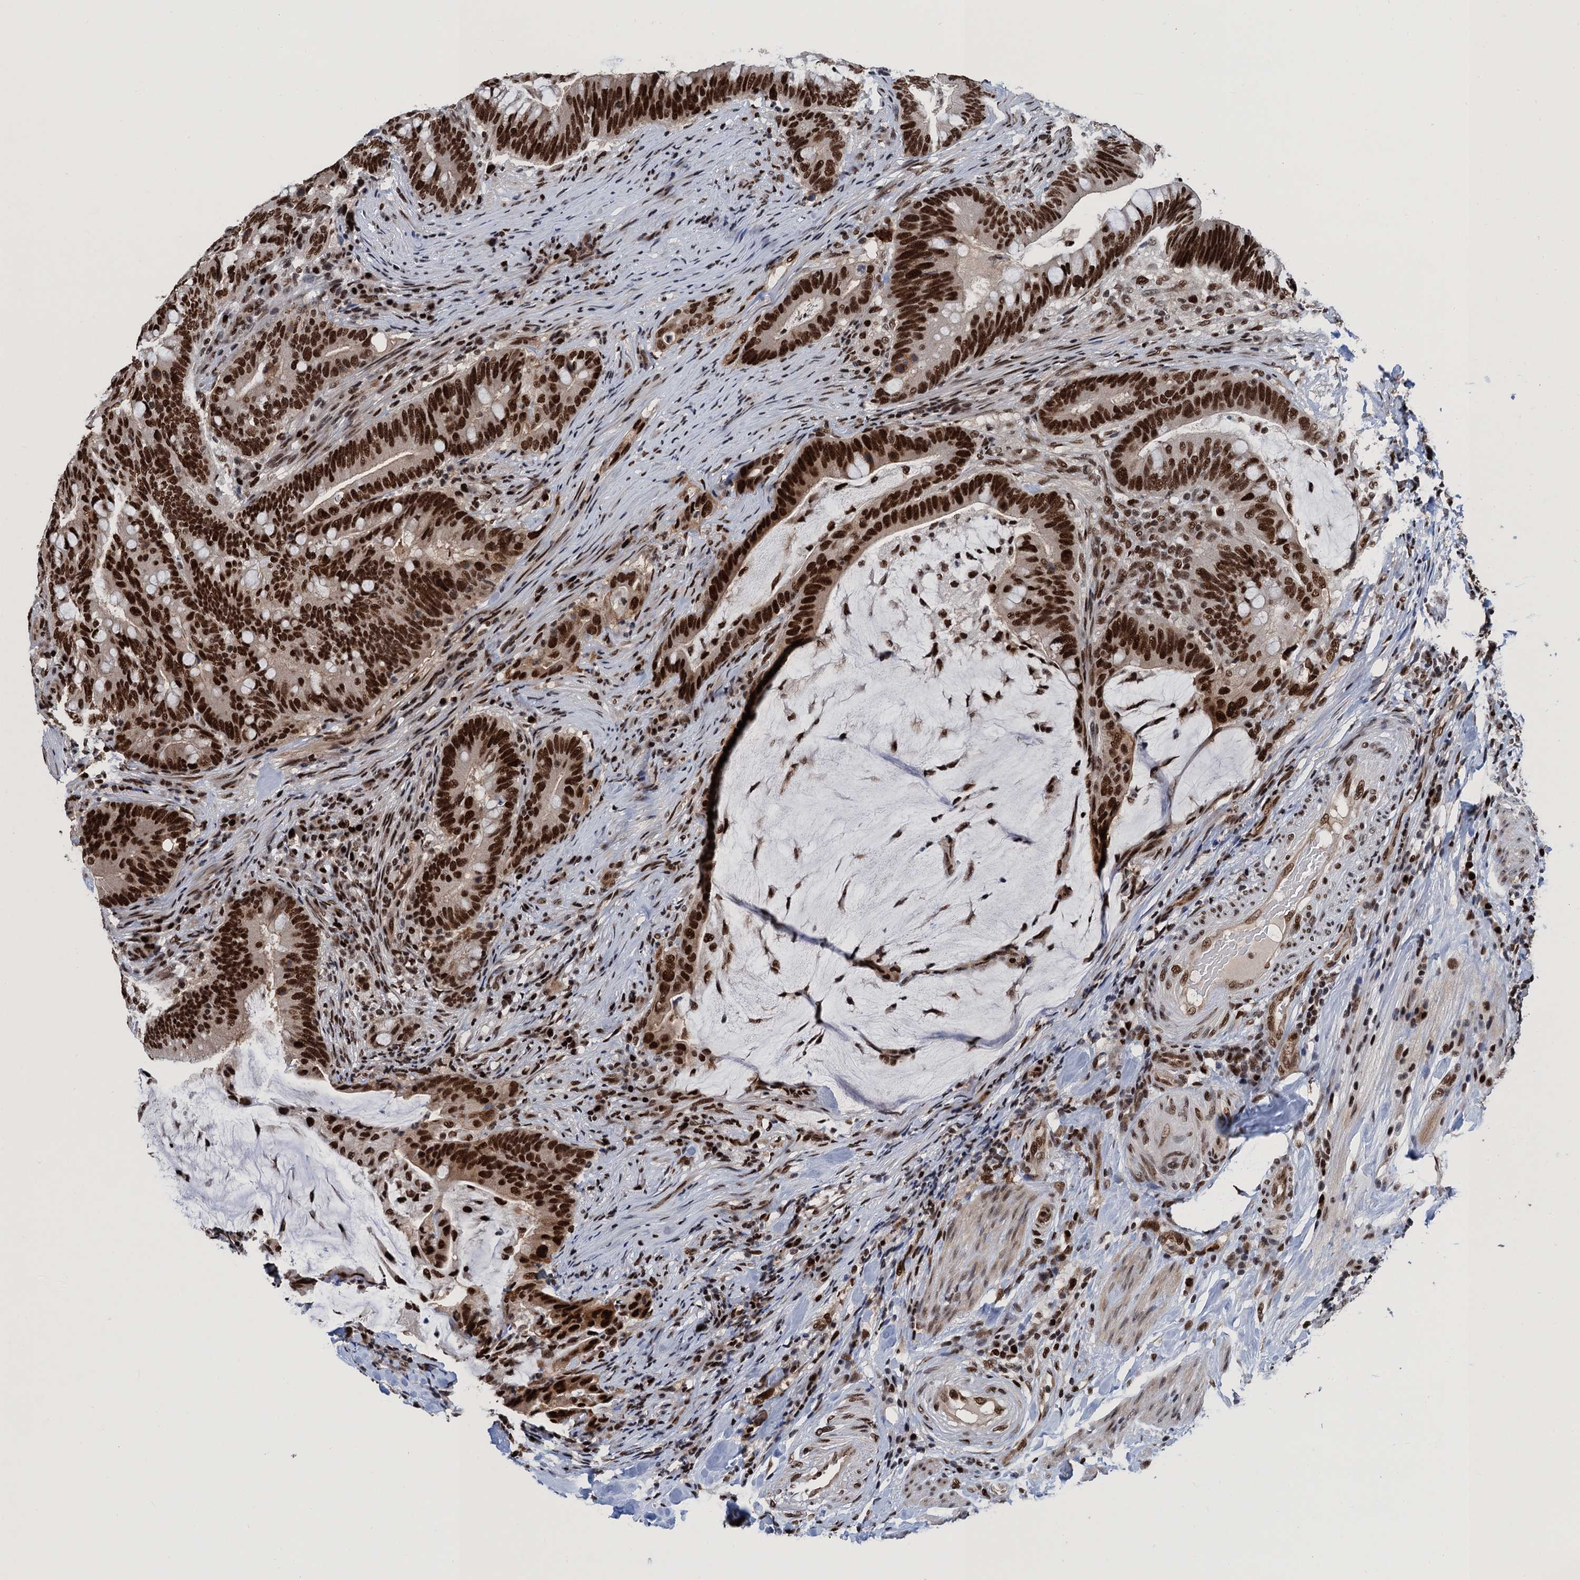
{"staining": {"intensity": "strong", "quantity": ">75%", "location": "nuclear"}, "tissue": "colorectal cancer", "cell_type": "Tumor cells", "image_type": "cancer", "snomed": [{"axis": "morphology", "description": "Adenocarcinoma, NOS"}, {"axis": "topography", "description": "Colon"}], "caption": "A high amount of strong nuclear positivity is identified in approximately >75% of tumor cells in adenocarcinoma (colorectal) tissue.", "gene": "PPP4R1", "patient": {"sex": "female", "age": 66}}